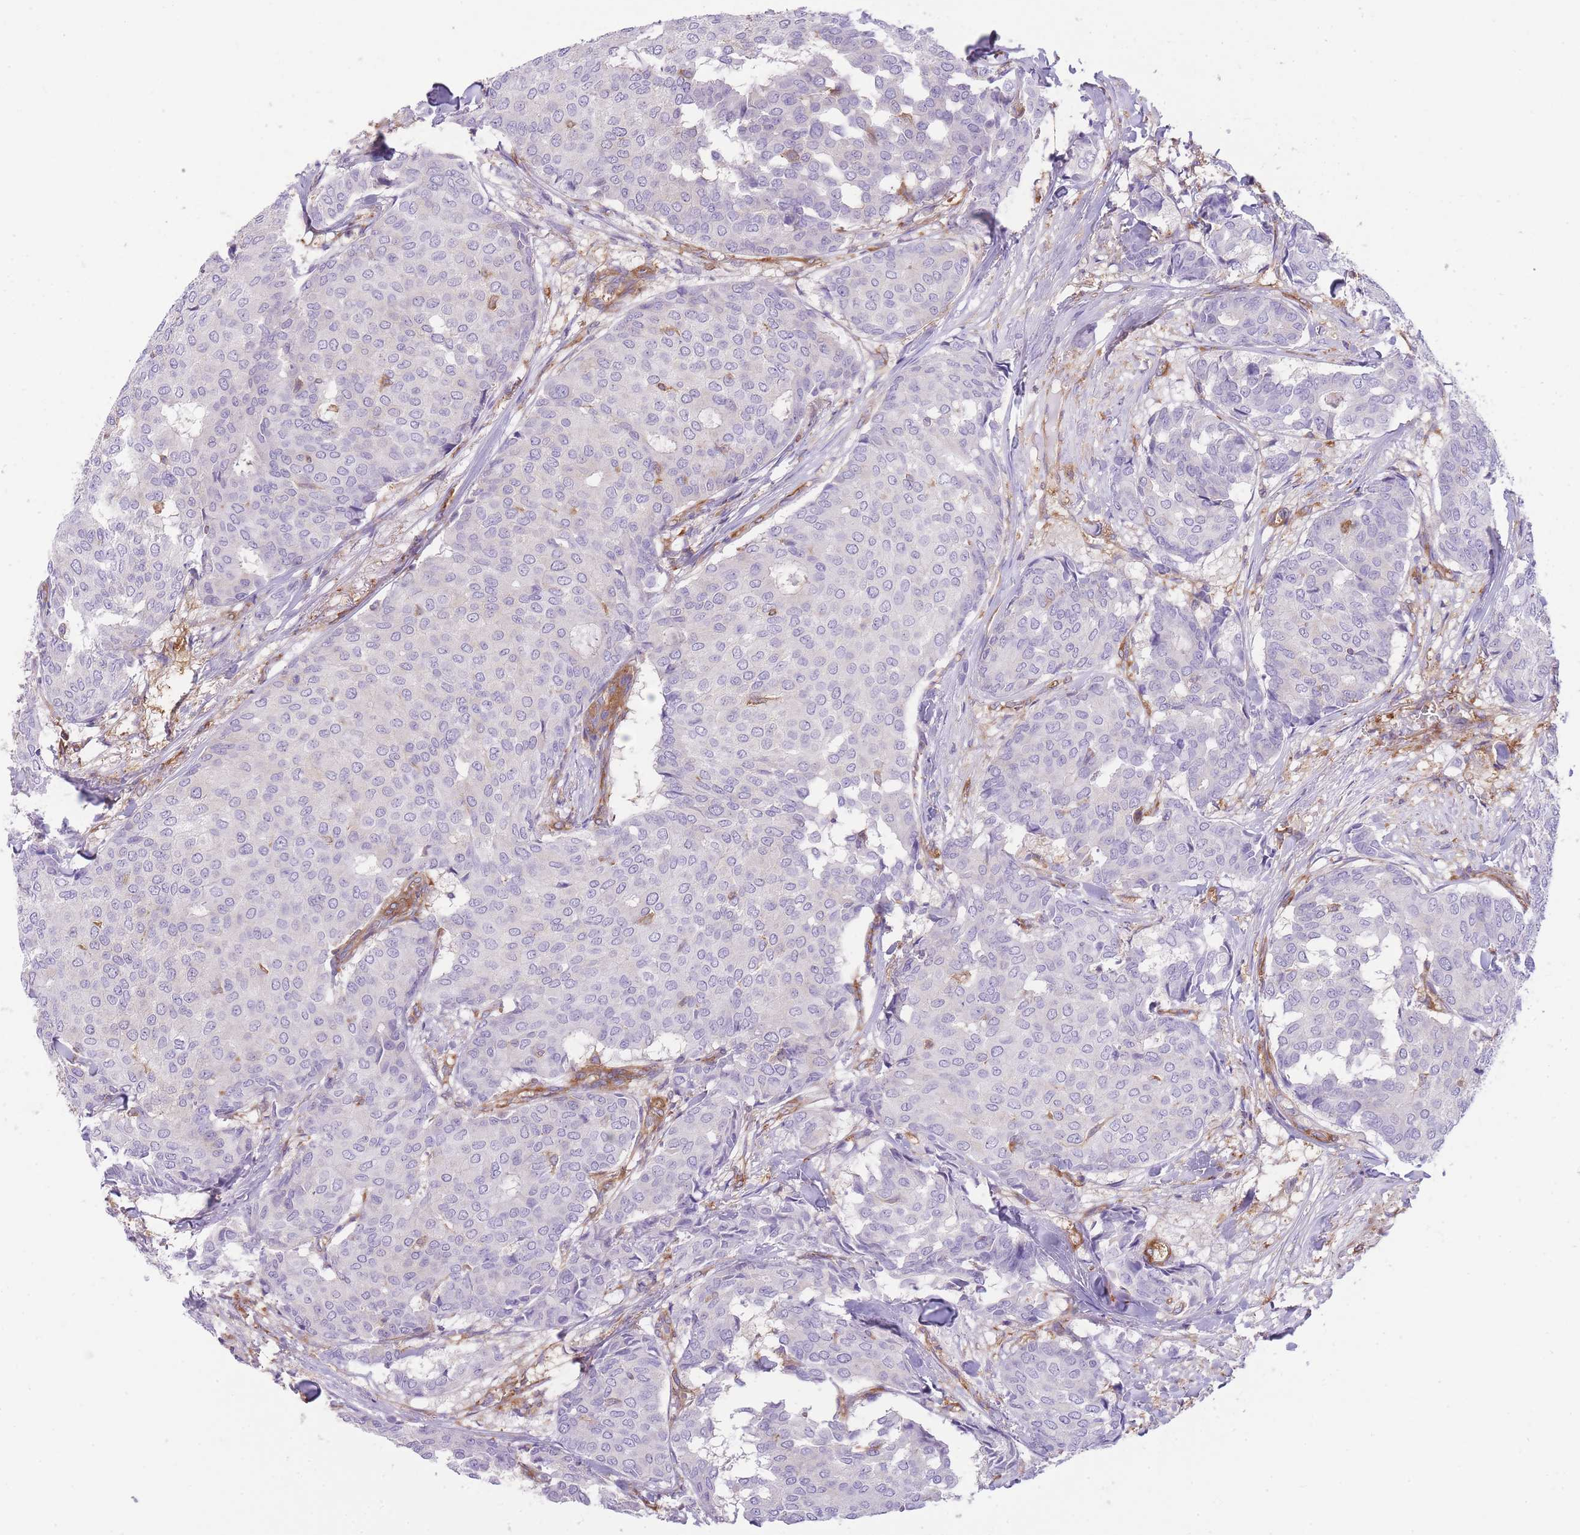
{"staining": {"intensity": "negative", "quantity": "none", "location": "none"}, "tissue": "breast cancer", "cell_type": "Tumor cells", "image_type": "cancer", "snomed": [{"axis": "morphology", "description": "Duct carcinoma"}, {"axis": "topography", "description": "Breast"}], "caption": "This is an IHC histopathology image of intraductal carcinoma (breast). There is no positivity in tumor cells.", "gene": "PRKAR1A", "patient": {"sex": "female", "age": 75}}